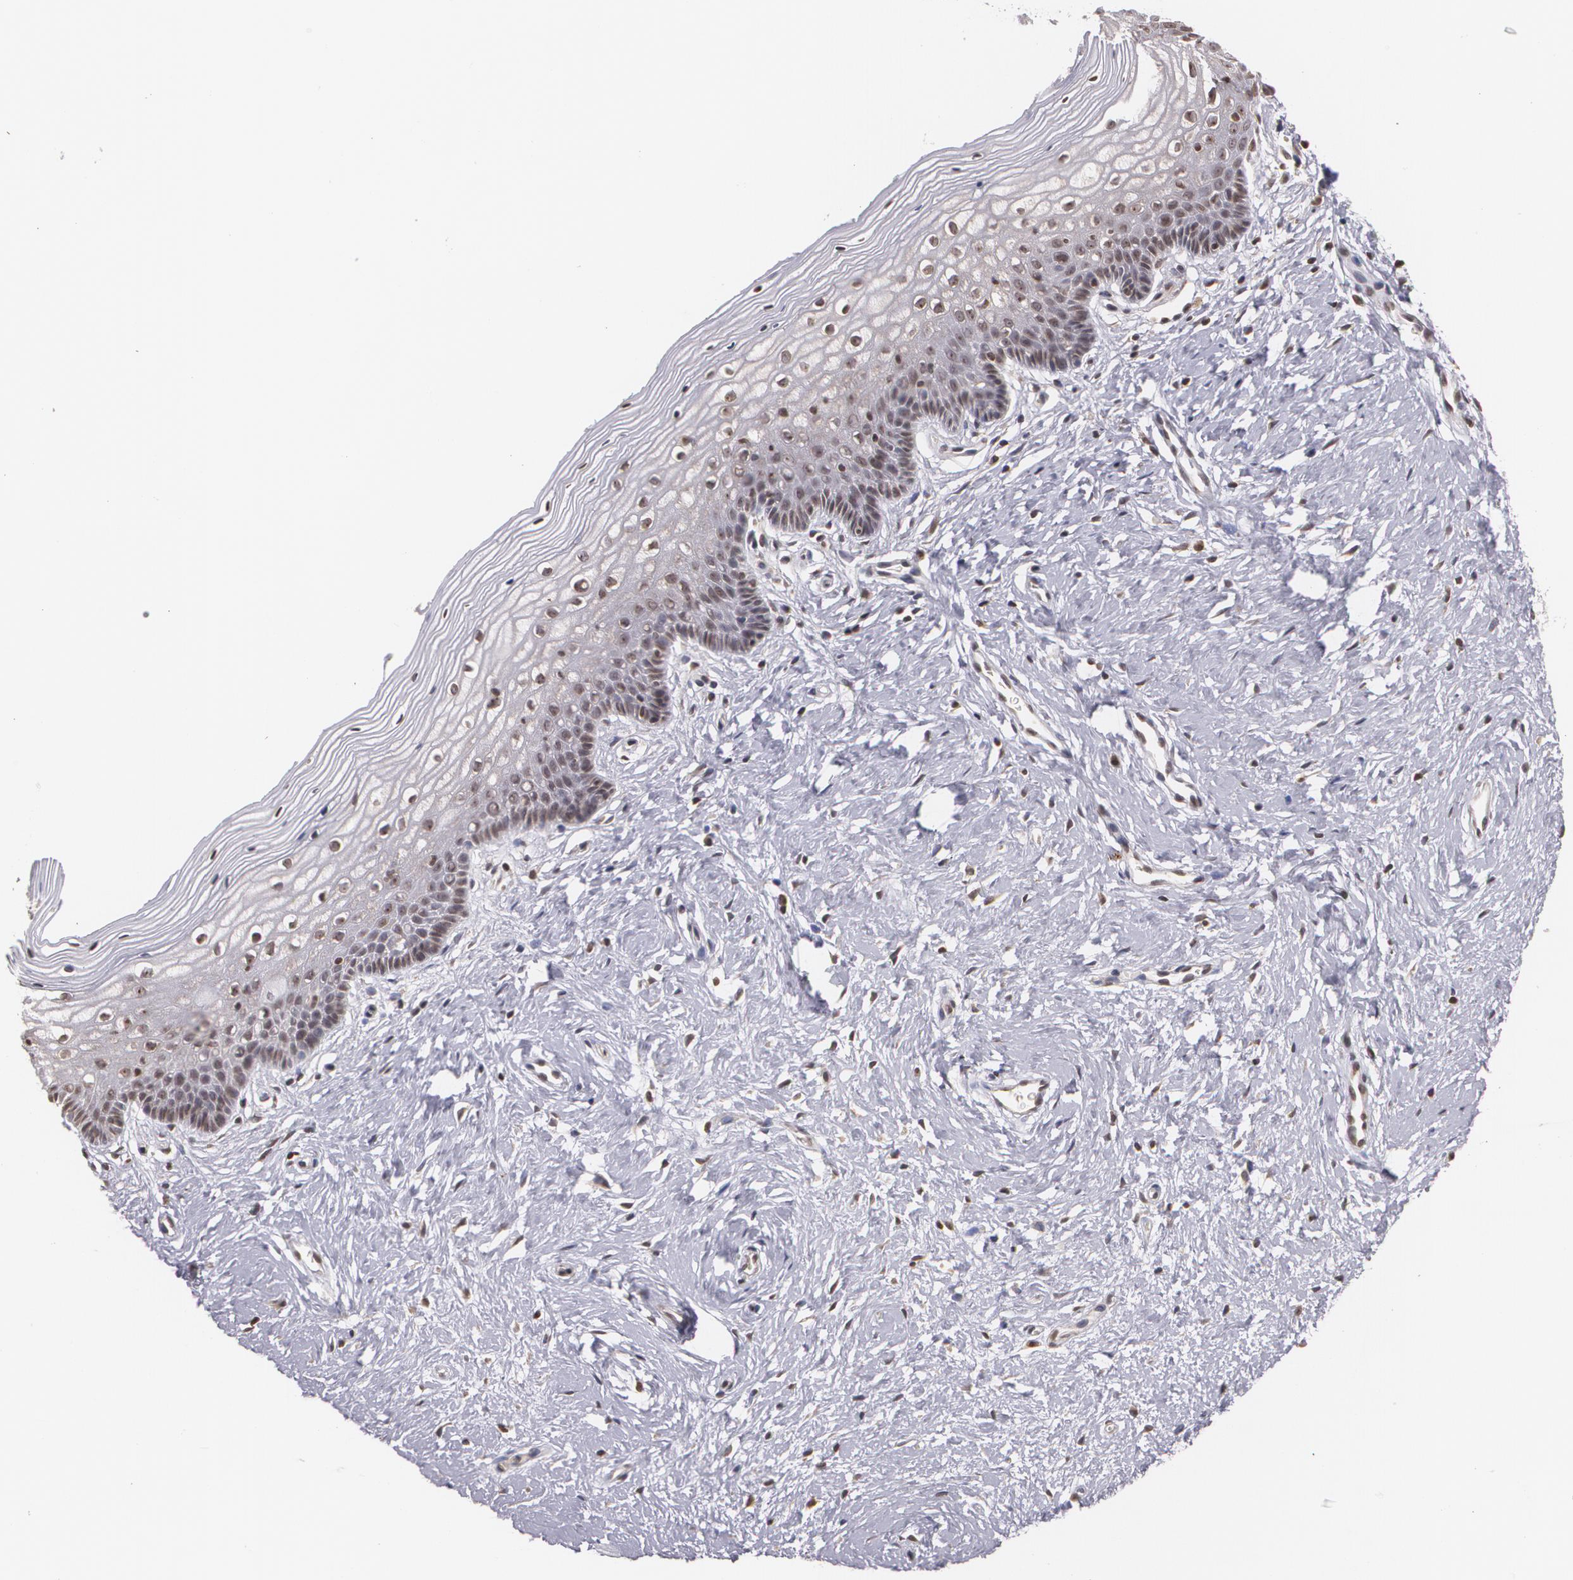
{"staining": {"intensity": "weak", "quantity": ">75%", "location": "nuclear"}, "tissue": "vagina", "cell_type": "Squamous epithelial cells", "image_type": "normal", "snomed": [{"axis": "morphology", "description": "Normal tissue, NOS"}, {"axis": "topography", "description": "Vagina"}], "caption": "Vagina stained with immunohistochemistry (IHC) displays weak nuclear positivity in approximately >75% of squamous epithelial cells.", "gene": "VAV3", "patient": {"sex": "female", "age": 46}}